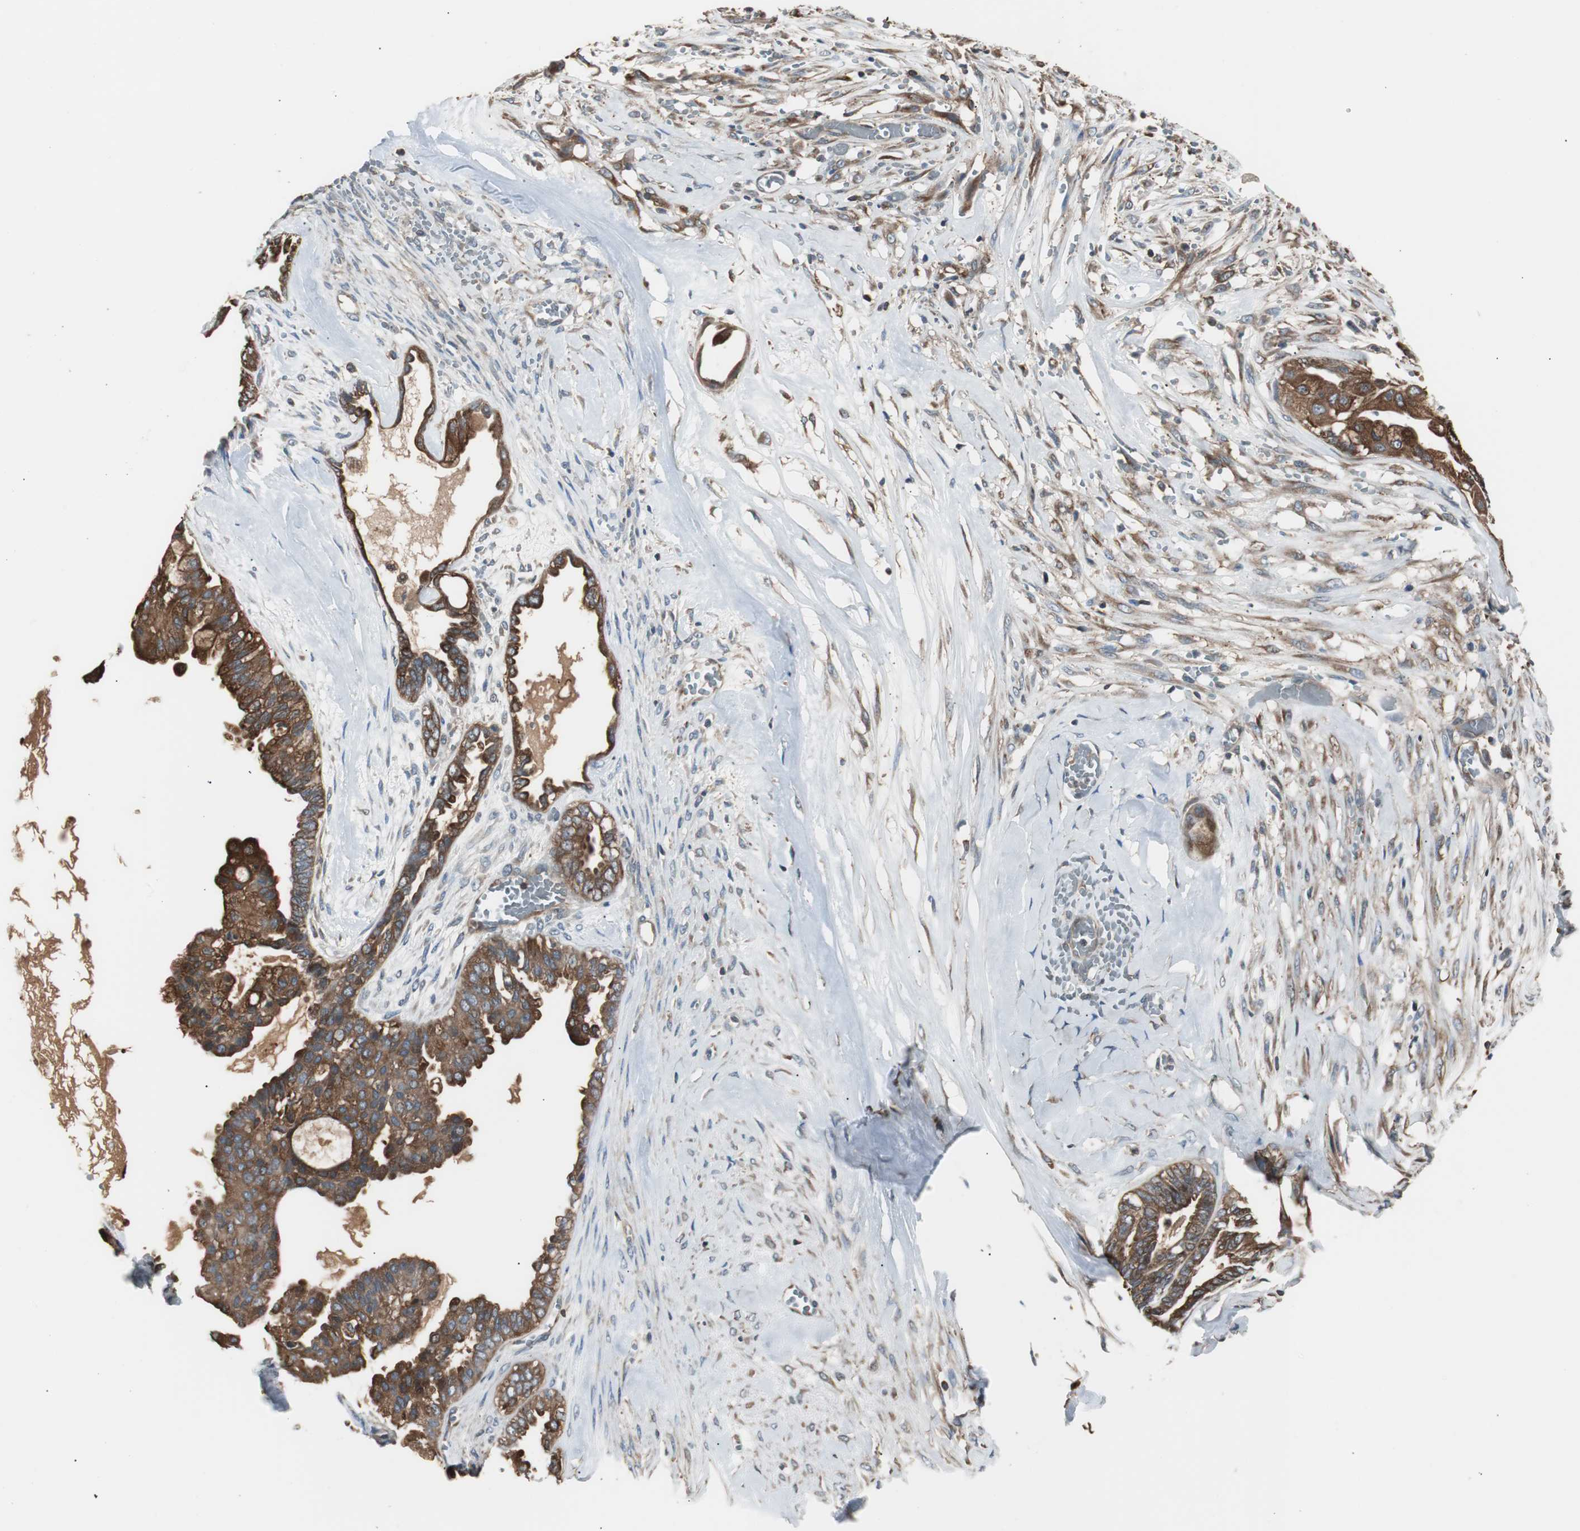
{"staining": {"intensity": "strong", "quantity": ">75%", "location": "cytoplasmic/membranous"}, "tissue": "ovarian cancer", "cell_type": "Tumor cells", "image_type": "cancer", "snomed": [{"axis": "morphology", "description": "Carcinoma, NOS"}, {"axis": "morphology", "description": "Carcinoma, endometroid"}, {"axis": "topography", "description": "Ovary"}], "caption": "High-power microscopy captured an immunohistochemistry micrograph of ovarian cancer (carcinoma), revealing strong cytoplasmic/membranous staining in about >75% of tumor cells.", "gene": "CAPNS1", "patient": {"sex": "female", "age": 50}}